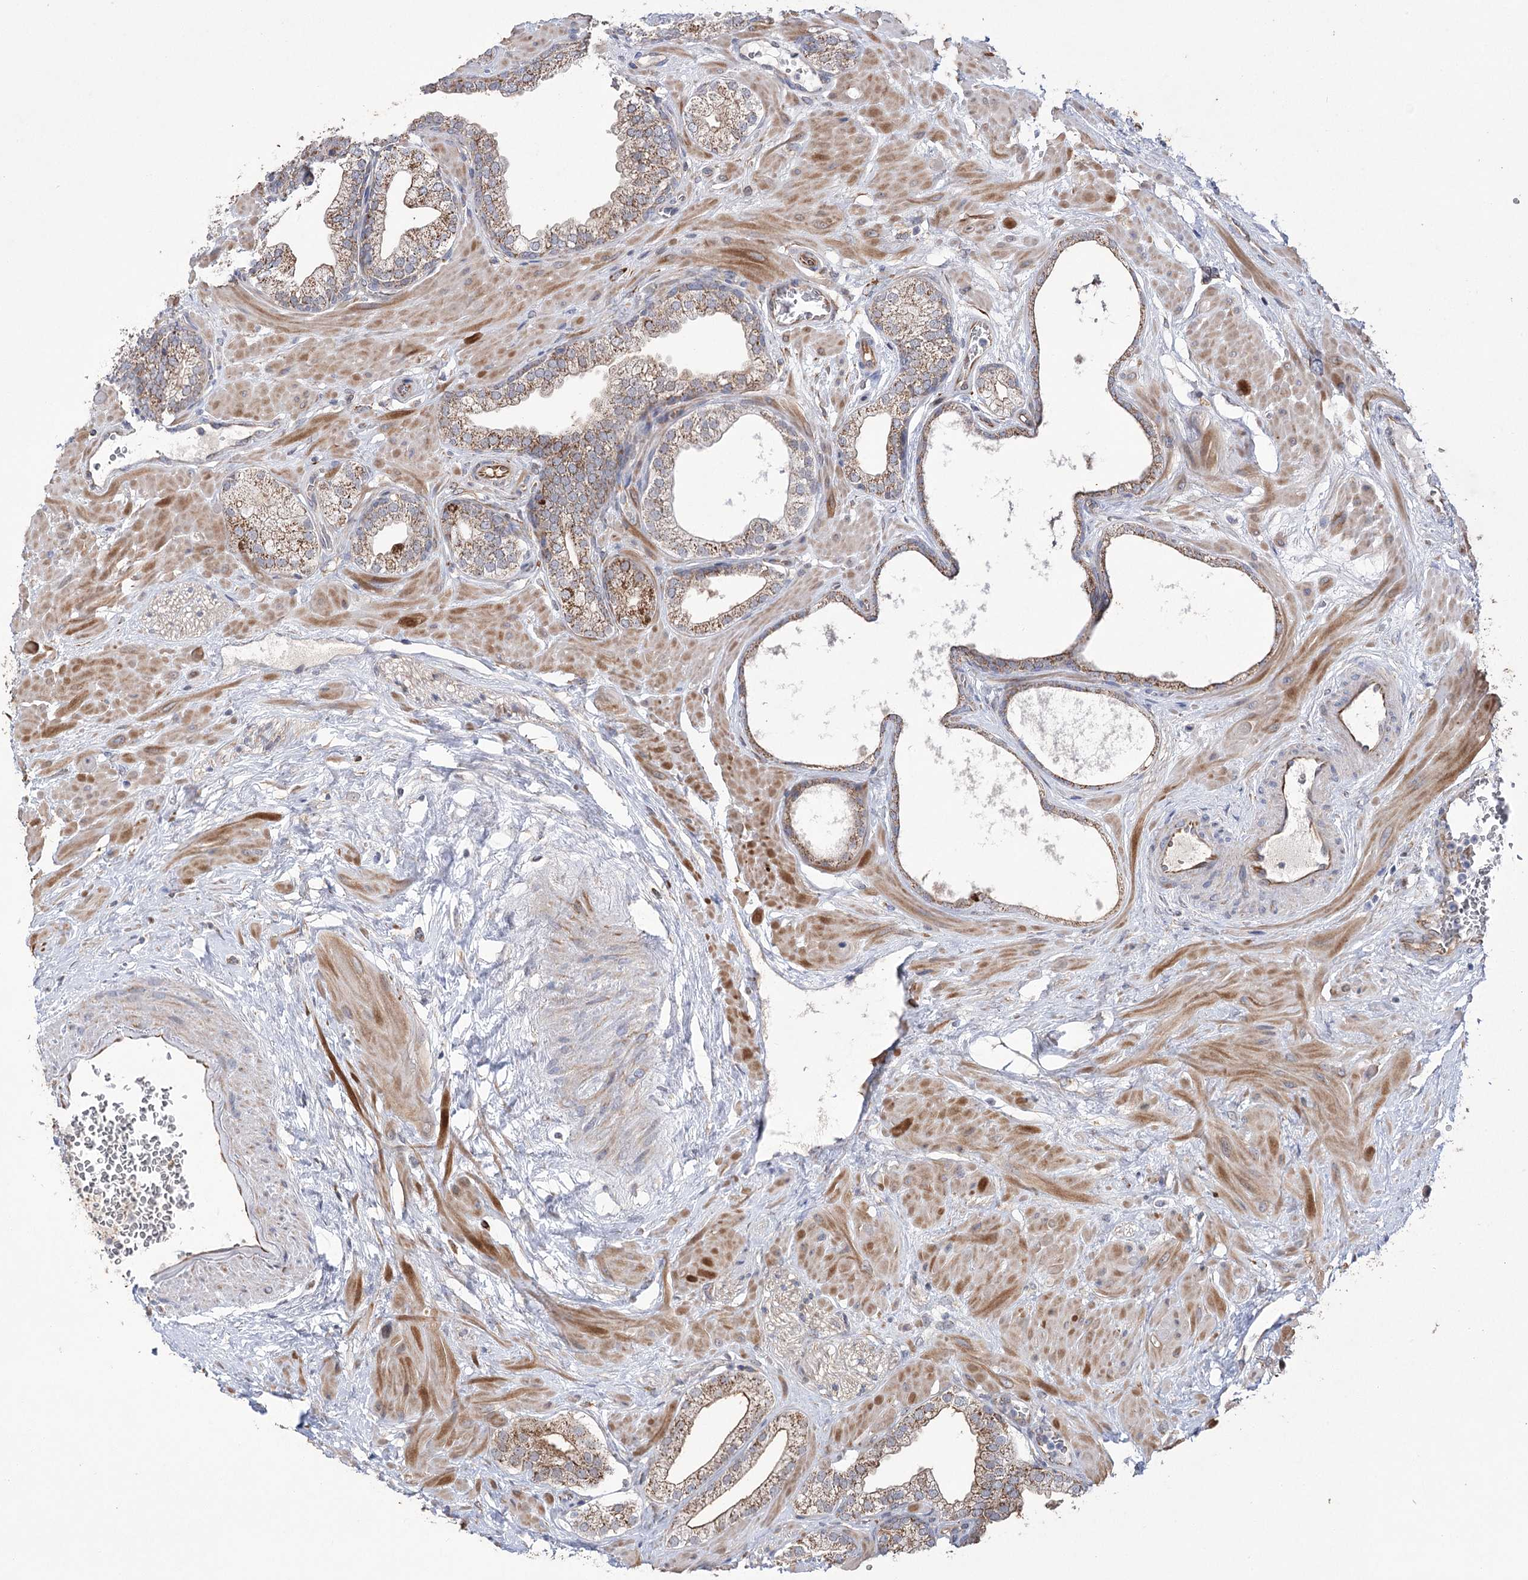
{"staining": {"intensity": "moderate", "quantity": ">75%", "location": "cytoplasmic/membranous"}, "tissue": "prostate", "cell_type": "Glandular cells", "image_type": "normal", "snomed": [{"axis": "morphology", "description": "Normal tissue, NOS"}, {"axis": "morphology", "description": "Urothelial carcinoma, Low grade"}, {"axis": "topography", "description": "Urinary bladder"}, {"axis": "topography", "description": "Prostate"}], "caption": "Approximately >75% of glandular cells in benign human prostate demonstrate moderate cytoplasmic/membranous protein staining as visualized by brown immunohistochemical staining.", "gene": "ECHDC3", "patient": {"sex": "male", "age": 60}}